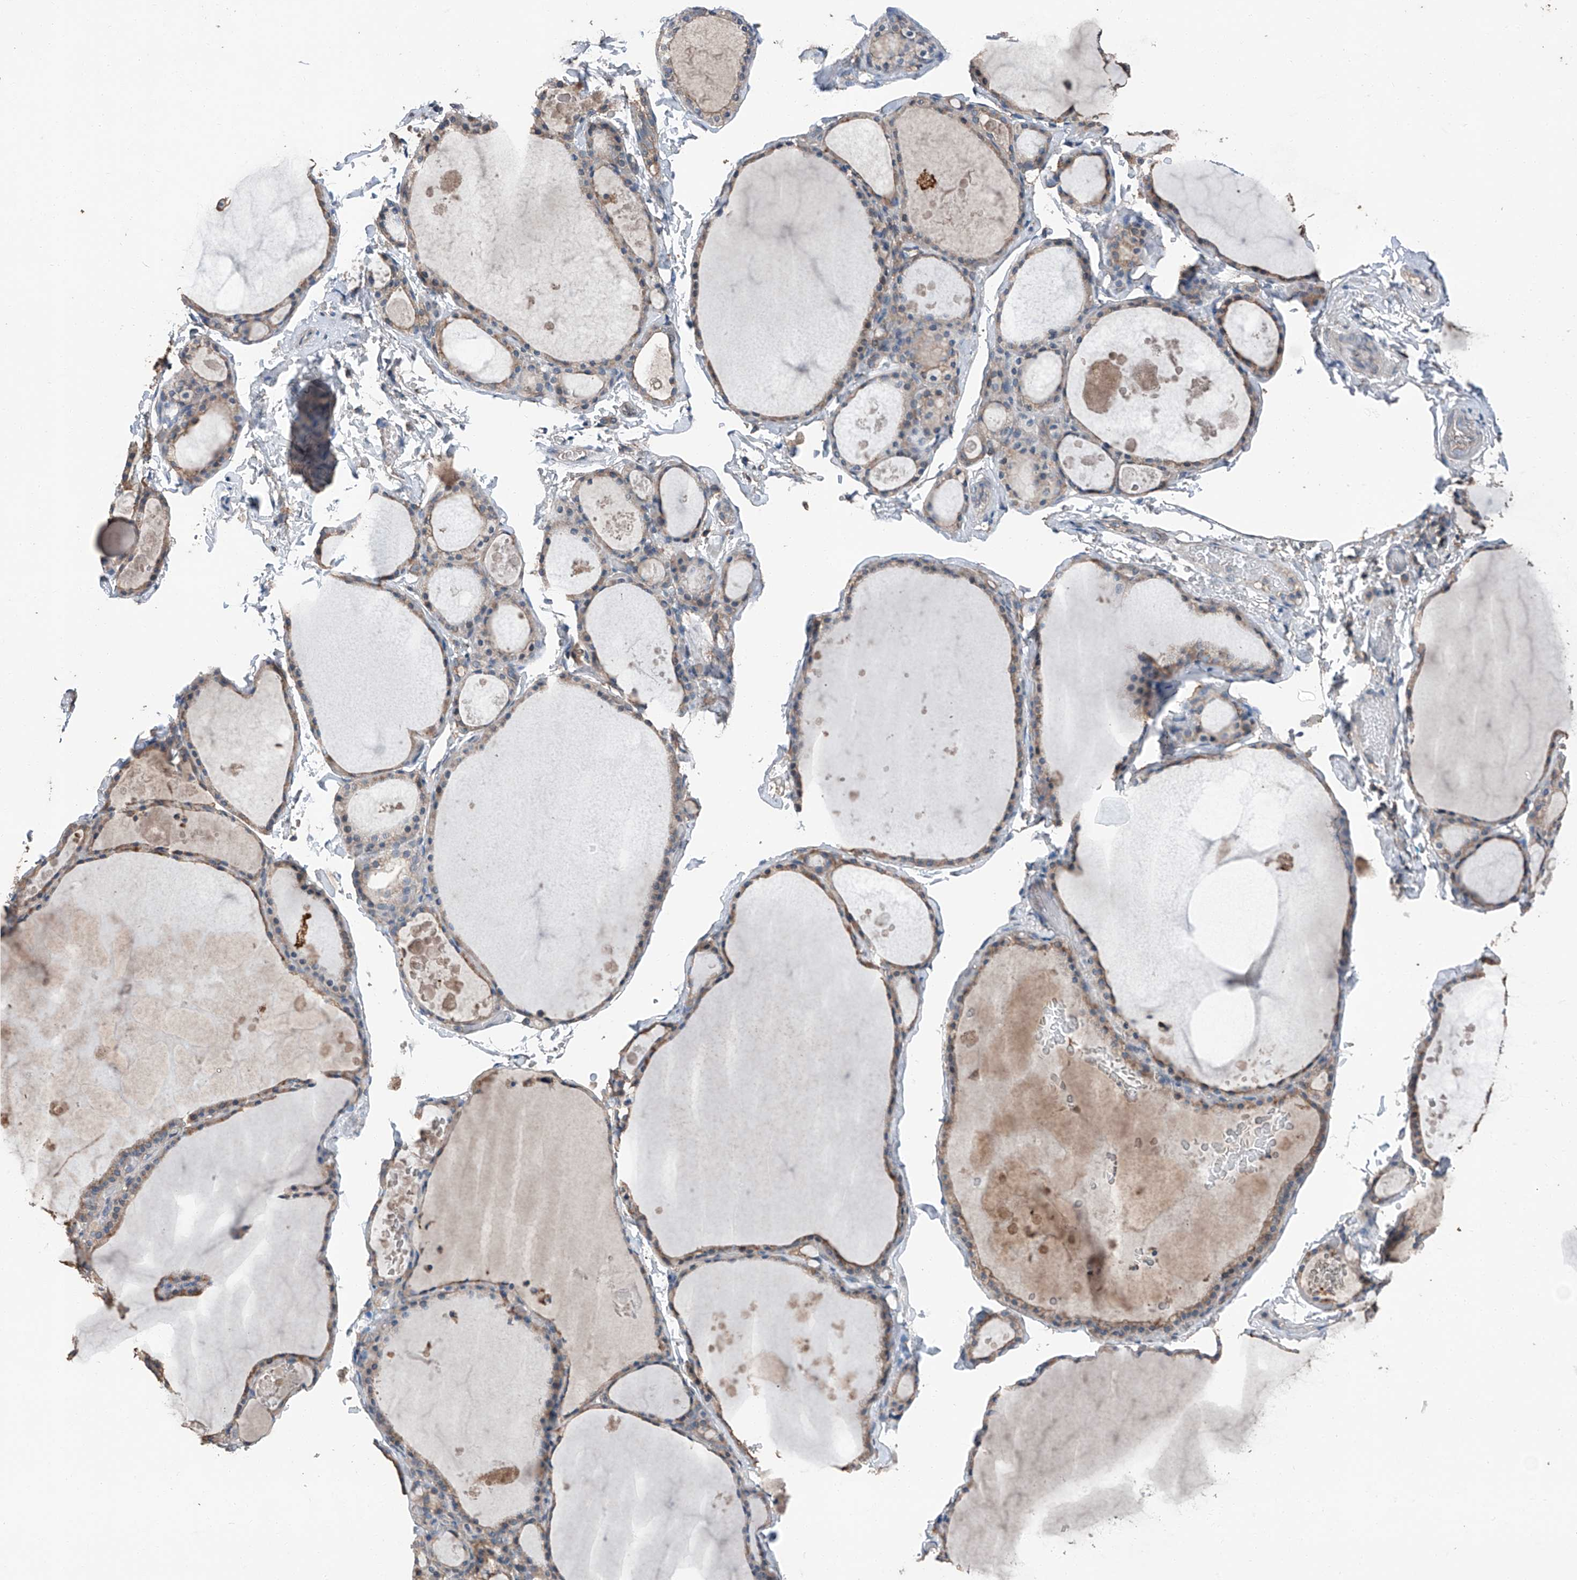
{"staining": {"intensity": "moderate", "quantity": "25%-75%", "location": "cytoplasmic/membranous"}, "tissue": "thyroid gland", "cell_type": "Glandular cells", "image_type": "normal", "snomed": [{"axis": "morphology", "description": "Normal tissue, NOS"}, {"axis": "topography", "description": "Thyroid gland"}], "caption": "IHC photomicrograph of benign thyroid gland: thyroid gland stained using immunohistochemistry exhibits medium levels of moderate protein expression localized specifically in the cytoplasmic/membranous of glandular cells, appearing as a cytoplasmic/membranous brown color.", "gene": "MAMLD1", "patient": {"sex": "male", "age": 56}}